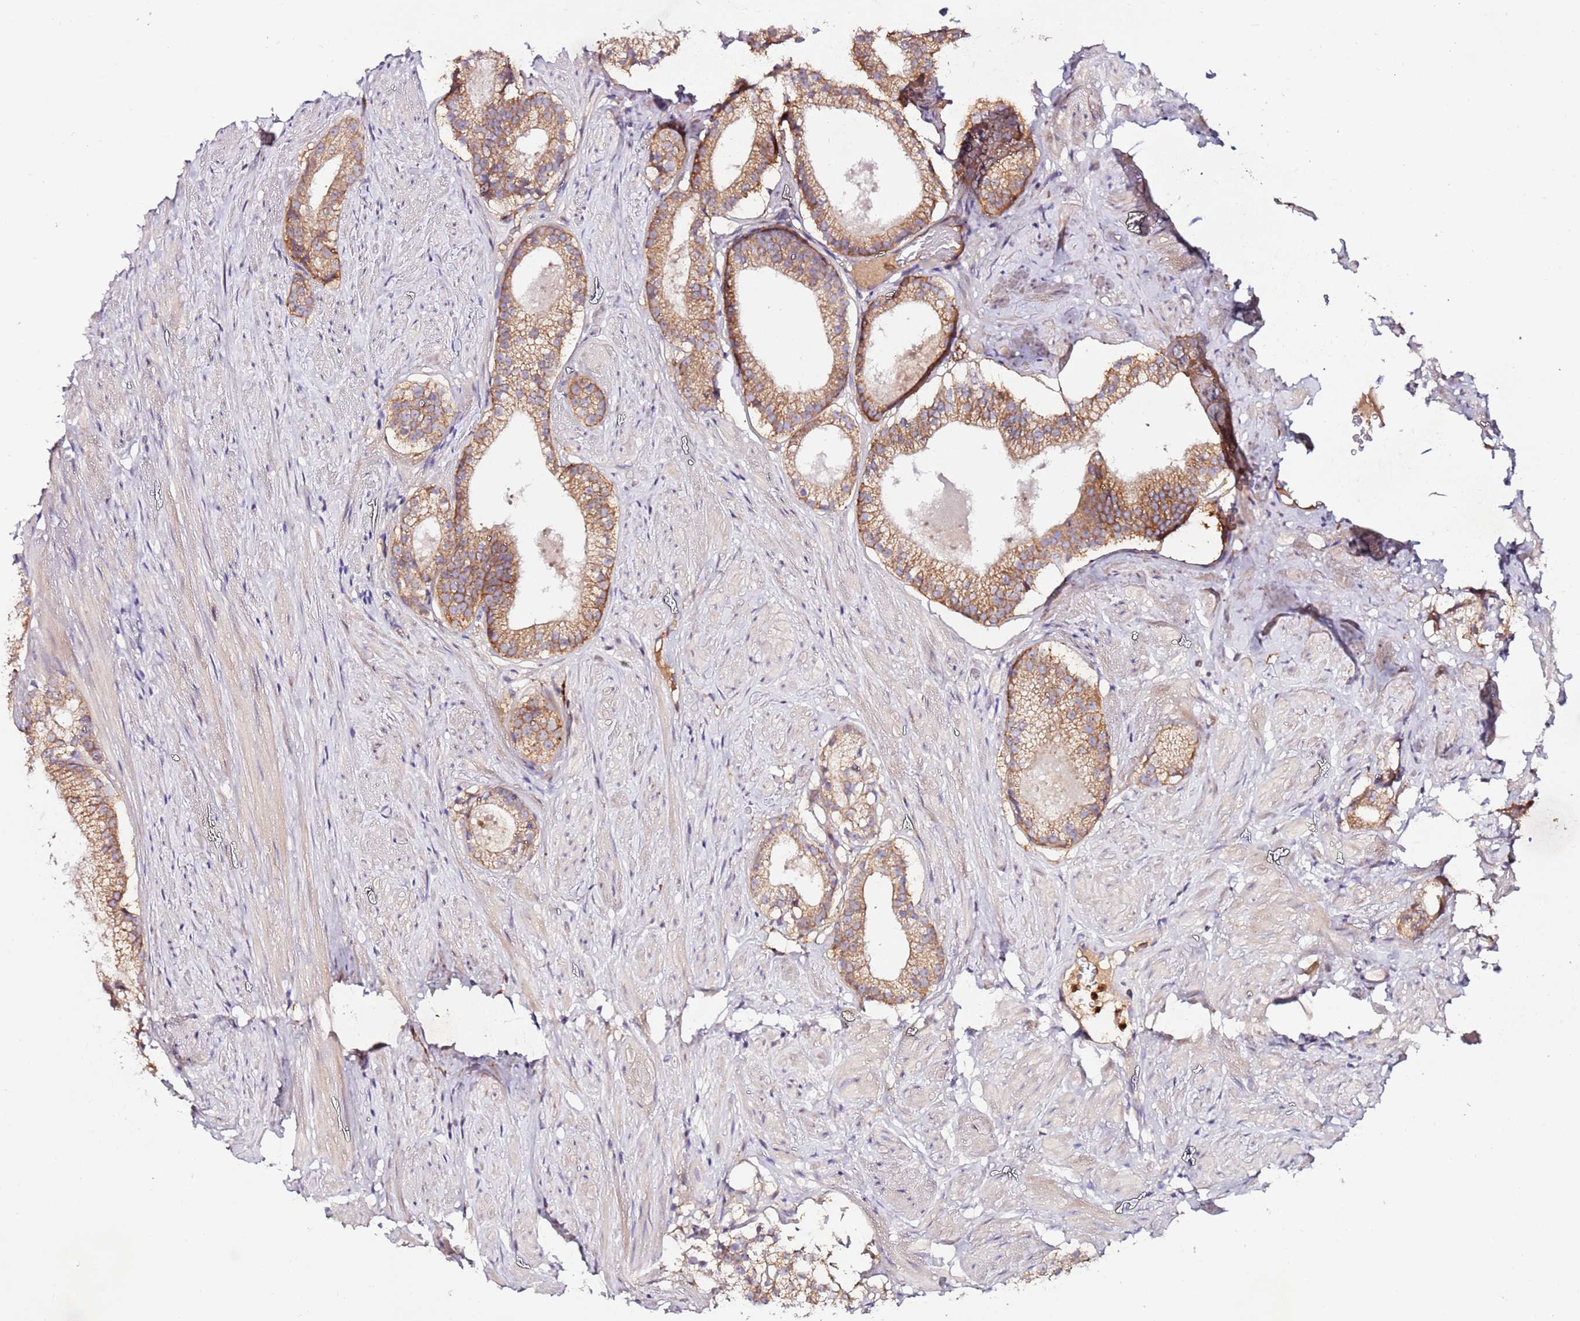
{"staining": {"intensity": "moderate", "quantity": ">75%", "location": "cytoplasmic/membranous"}, "tissue": "prostate cancer", "cell_type": "Tumor cells", "image_type": "cancer", "snomed": [{"axis": "morphology", "description": "Adenocarcinoma, Low grade"}, {"axis": "topography", "description": "Prostate"}], "caption": "The image reveals staining of prostate adenocarcinoma (low-grade), revealing moderate cytoplasmic/membranous protein positivity (brown color) within tumor cells.", "gene": "FLVCR1", "patient": {"sex": "male", "age": 57}}